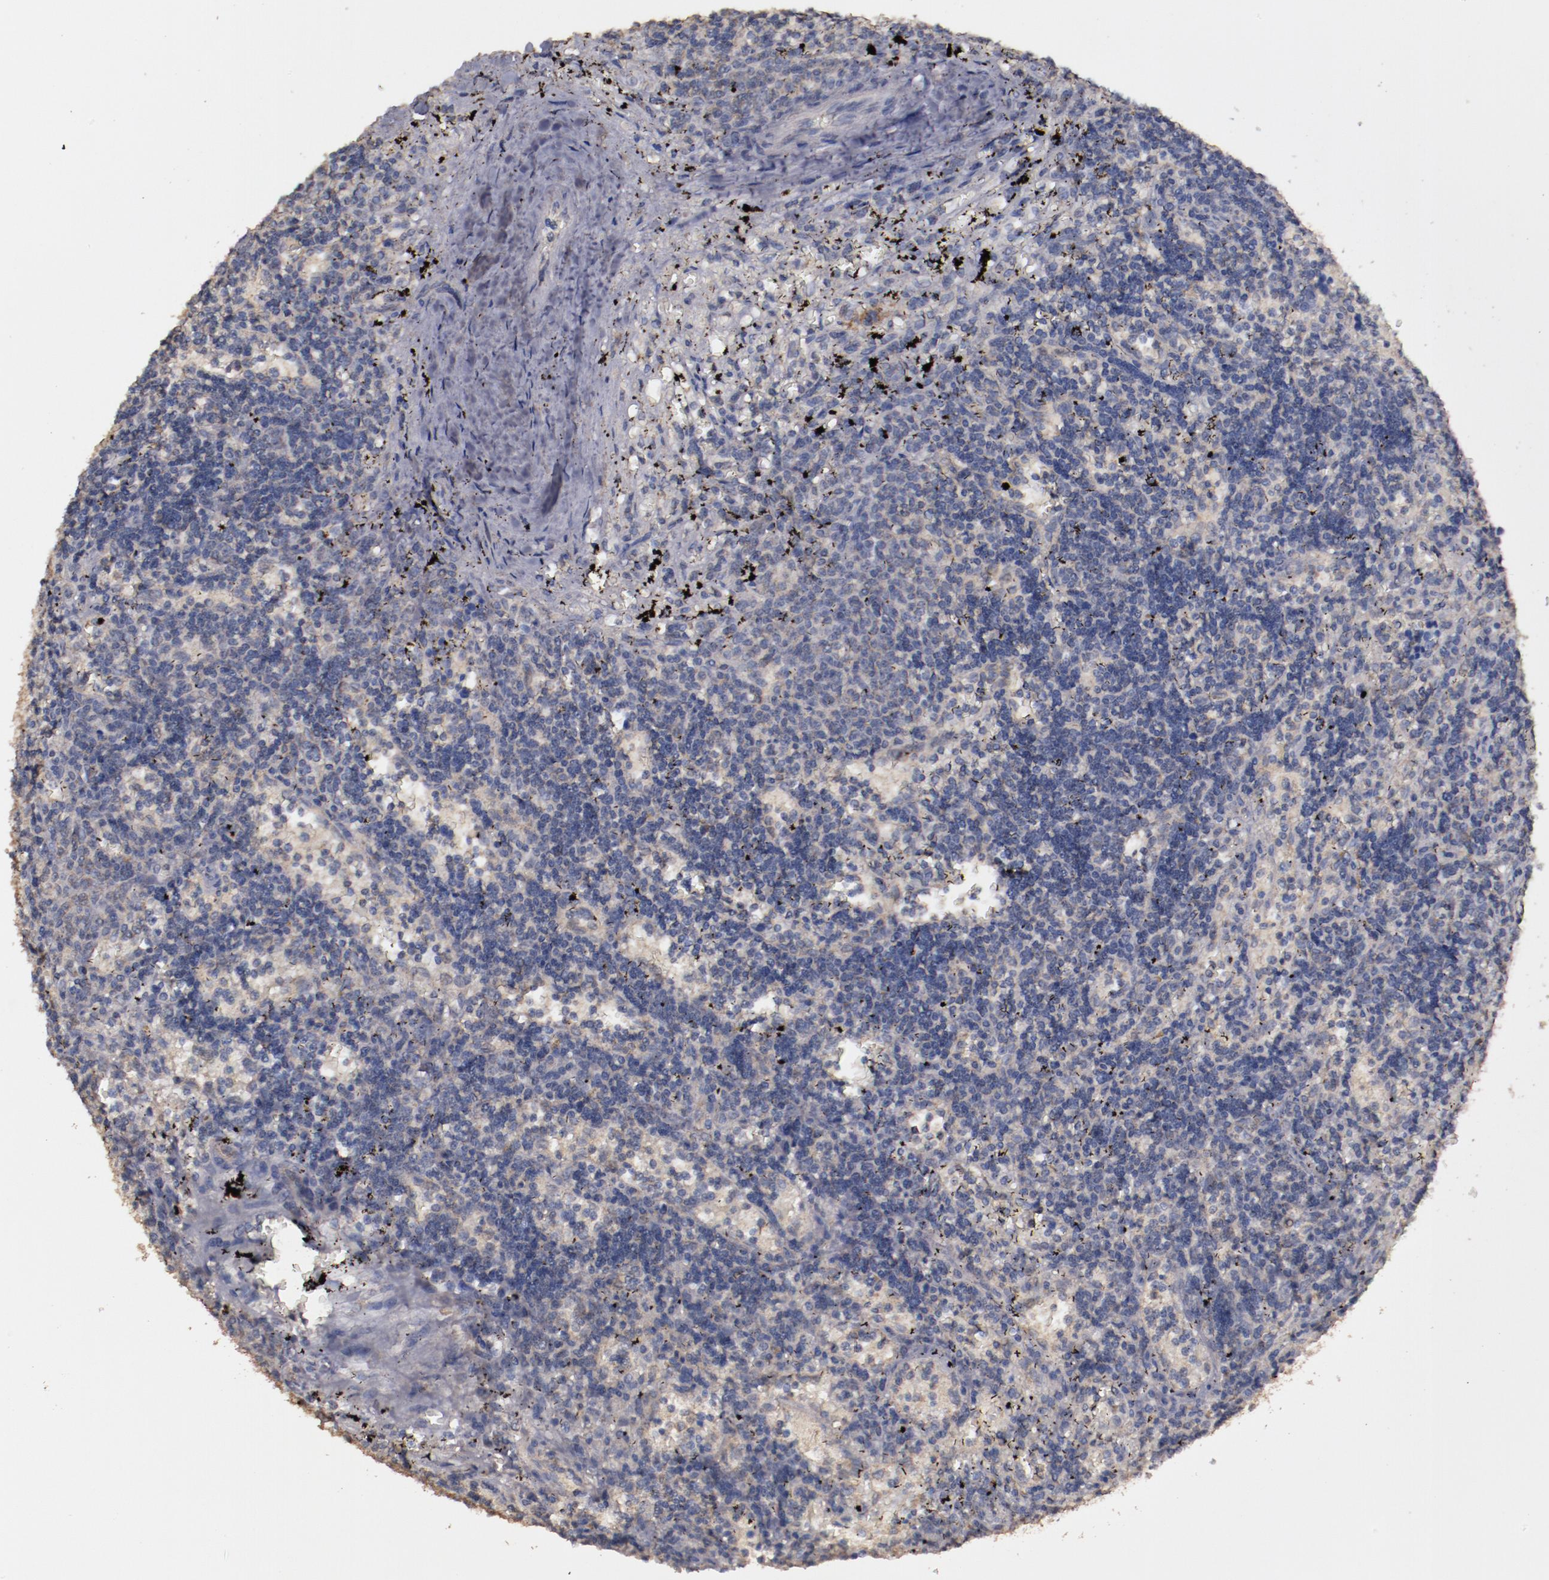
{"staining": {"intensity": "weak", "quantity": "<25%", "location": "cytoplasmic/membranous"}, "tissue": "lymphoma", "cell_type": "Tumor cells", "image_type": "cancer", "snomed": [{"axis": "morphology", "description": "Malignant lymphoma, non-Hodgkin's type, Low grade"}, {"axis": "topography", "description": "Spleen"}], "caption": "Tumor cells are negative for protein expression in human lymphoma.", "gene": "FAT1", "patient": {"sex": "male", "age": 60}}